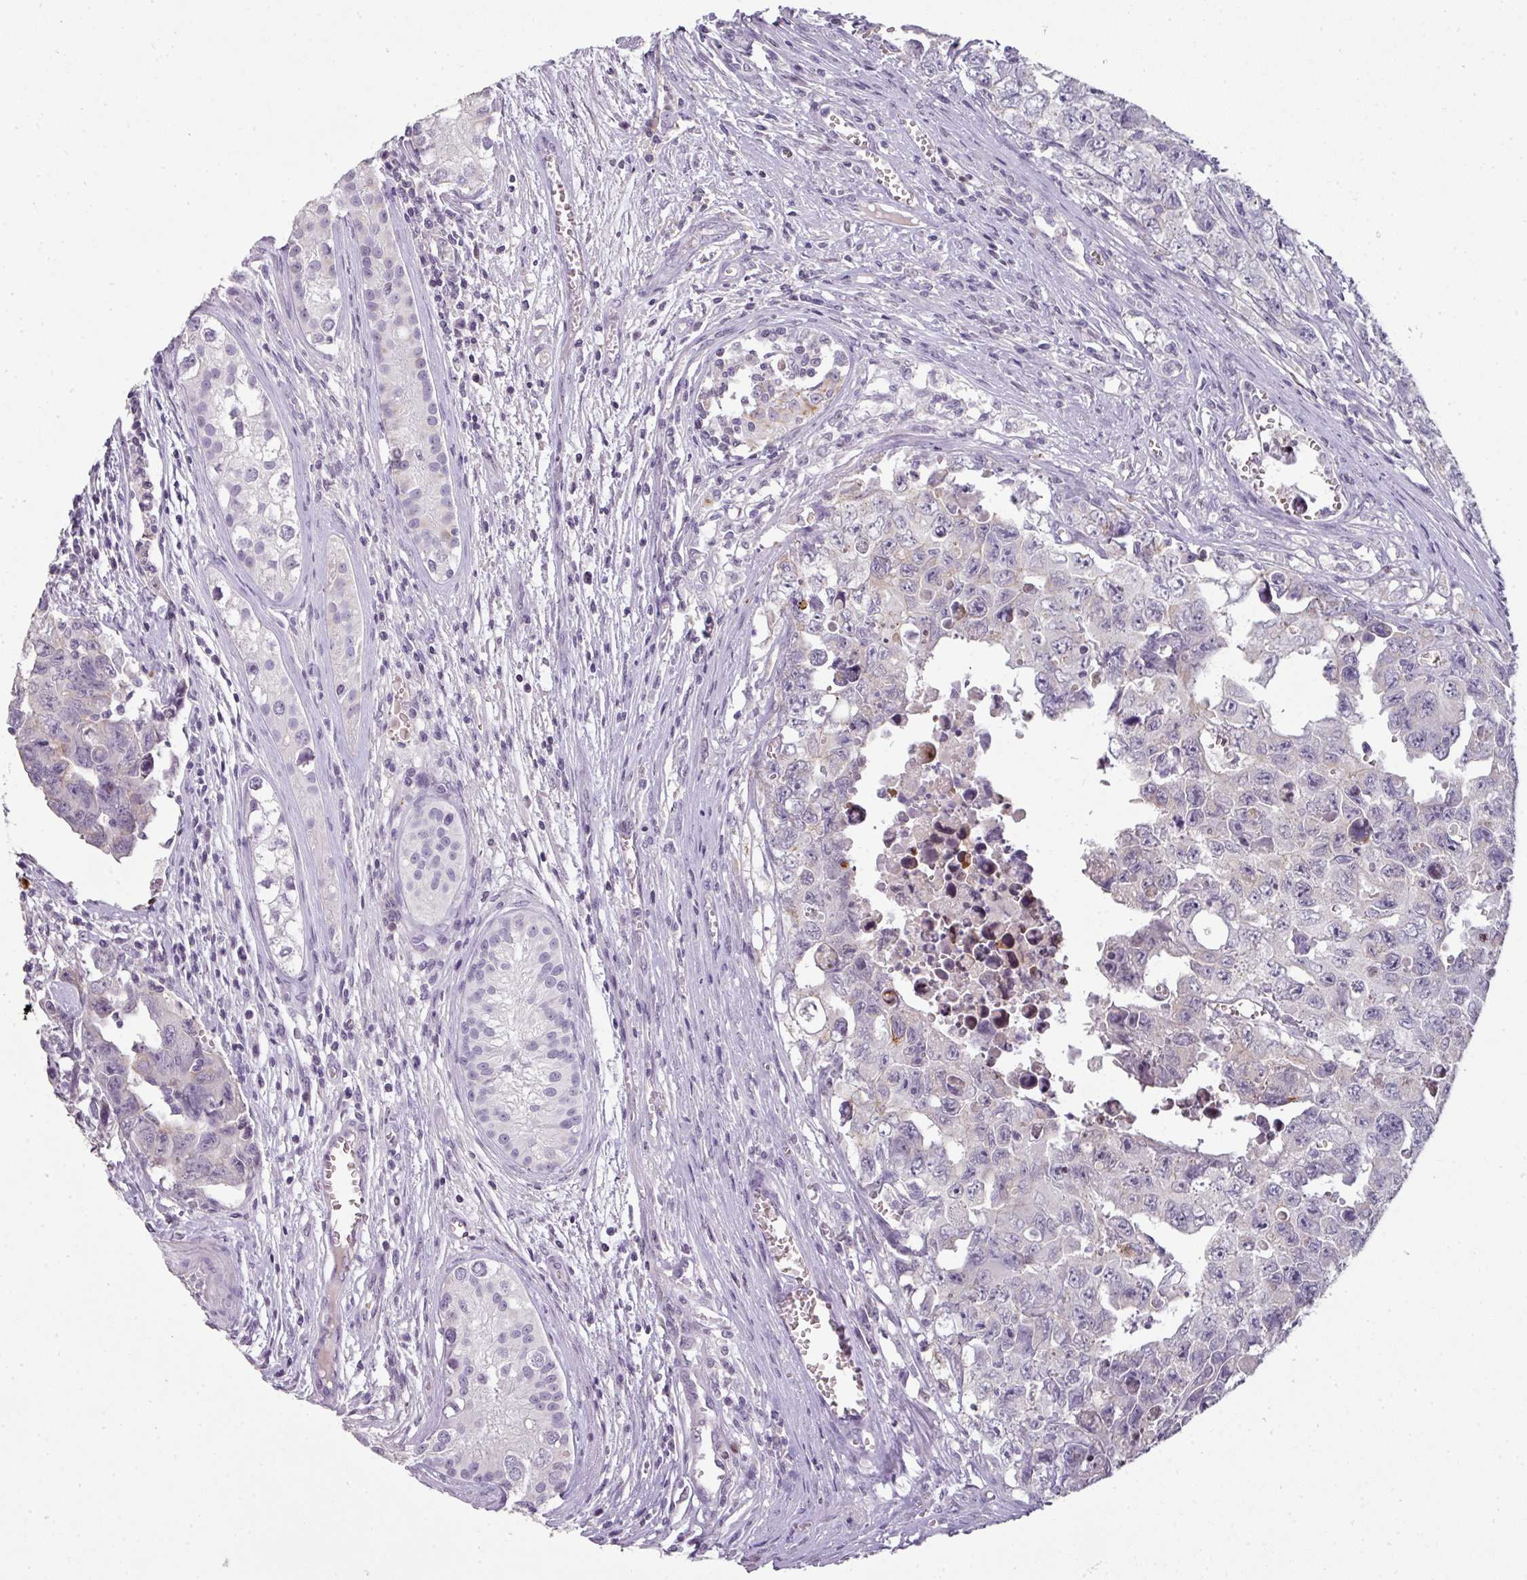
{"staining": {"intensity": "negative", "quantity": "none", "location": "none"}, "tissue": "testis cancer", "cell_type": "Tumor cells", "image_type": "cancer", "snomed": [{"axis": "morphology", "description": "Carcinoma, Embryonal, NOS"}, {"axis": "topography", "description": "Testis"}], "caption": "A high-resolution micrograph shows IHC staining of testis embryonal carcinoma, which shows no significant staining in tumor cells.", "gene": "GTF2H3", "patient": {"sex": "male", "age": 24}}